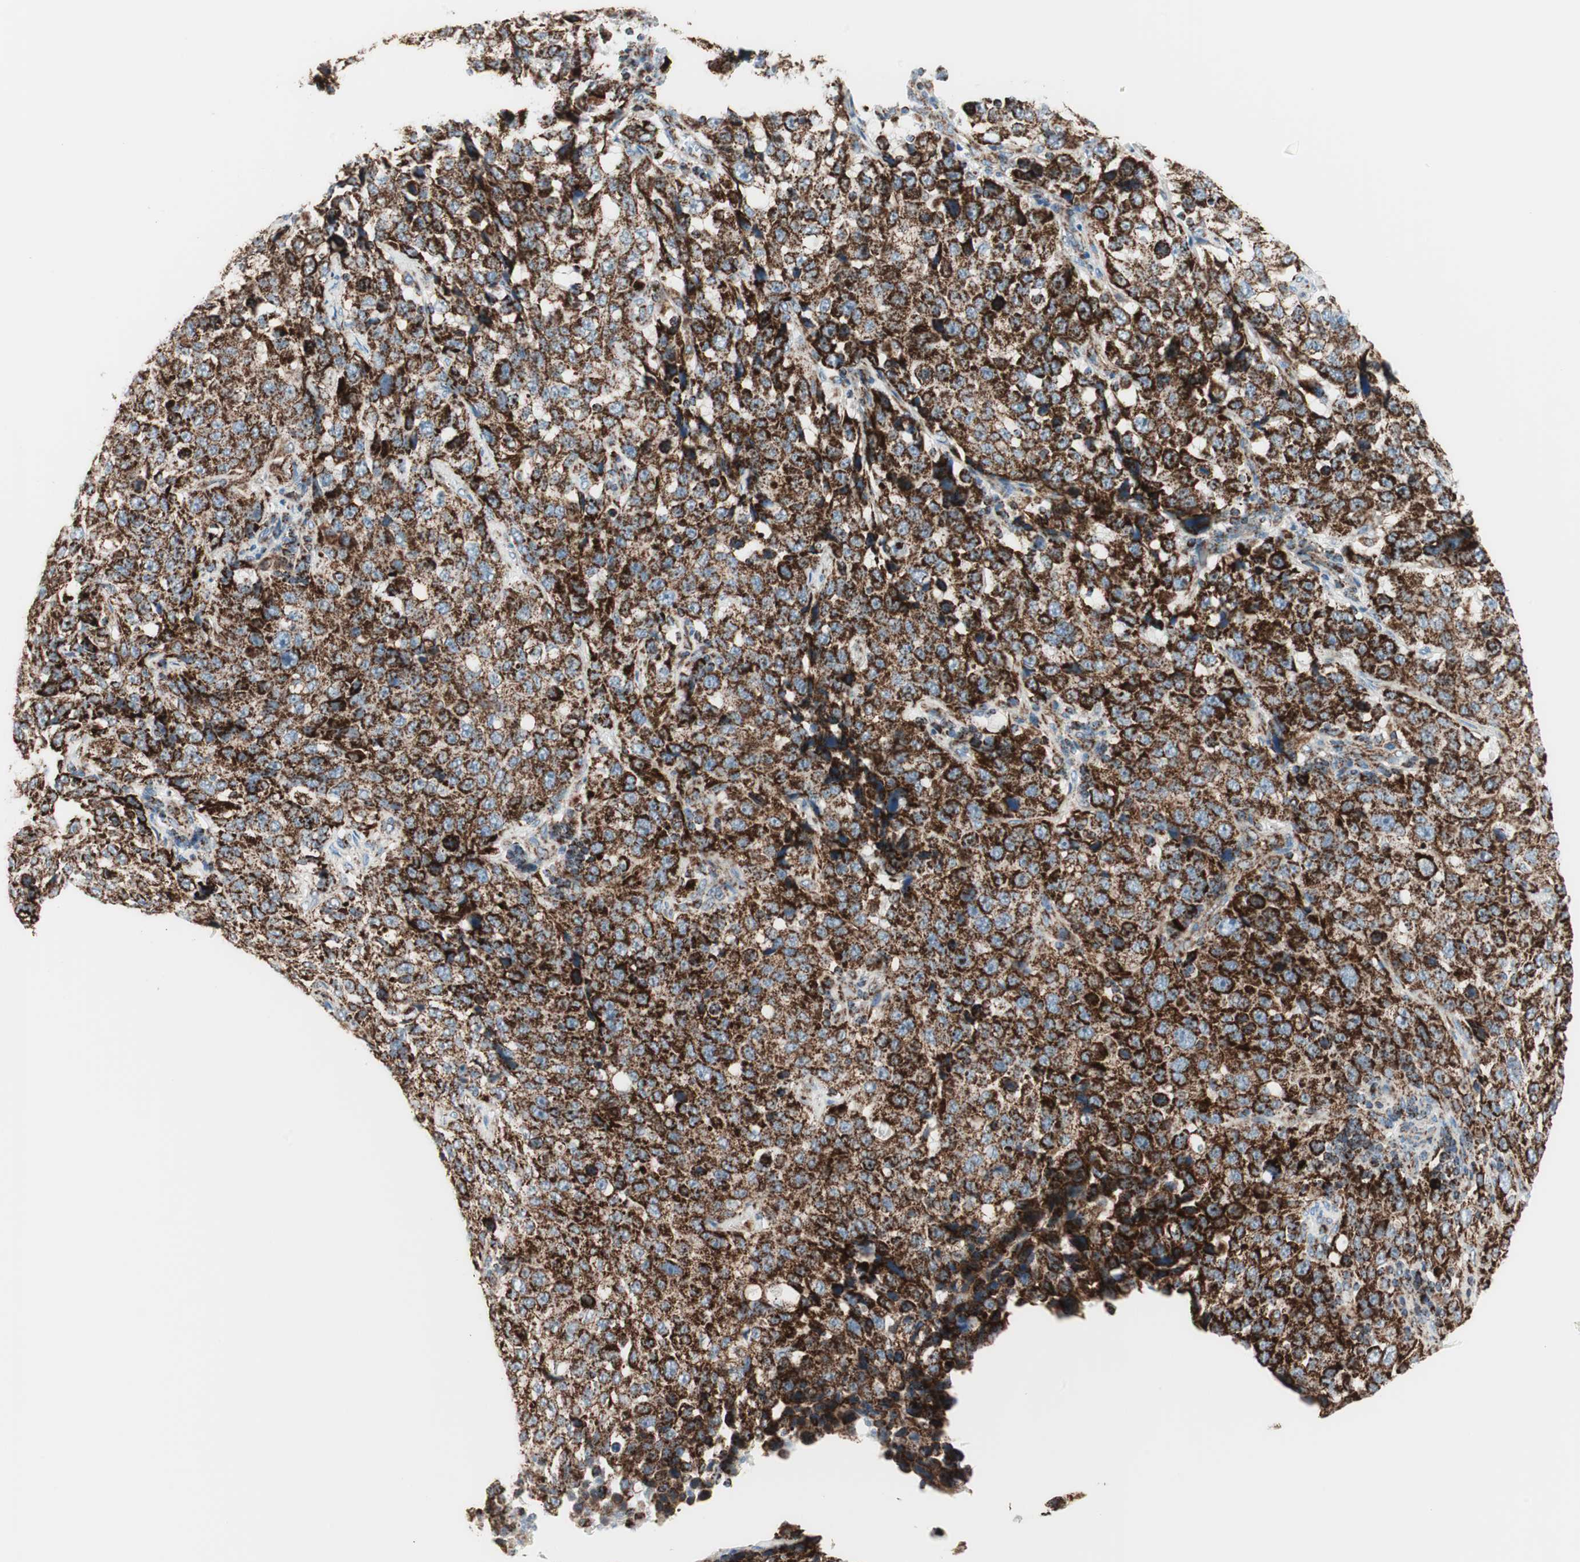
{"staining": {"intensity": "strong", "quantity": ">75%", "location": "cytoplasmic/membranous"}, "tissue": "stomach cancer", "cell_type": "Tumor cells", "image_type": "cancer", "snomed": [{"axis": "morphology", "description": "Normal tissue, NOS"}, {"axis": "morphology", "description": "Adenocarcinoma, NOS"}, {"axis": "topography", "description": "Stomach"}], "caption": "An image of adenocarcinoma (stomach) stained for a protein exhibits strong cytoplasmic/membranous brown staining in tumor cells. (DAB (3,3'-diaminobenzidine) = brown stain, brightfield microscopy at high magnification).", "gene": "TOMM20", "patient": {"sex": "male", "age": 48}}